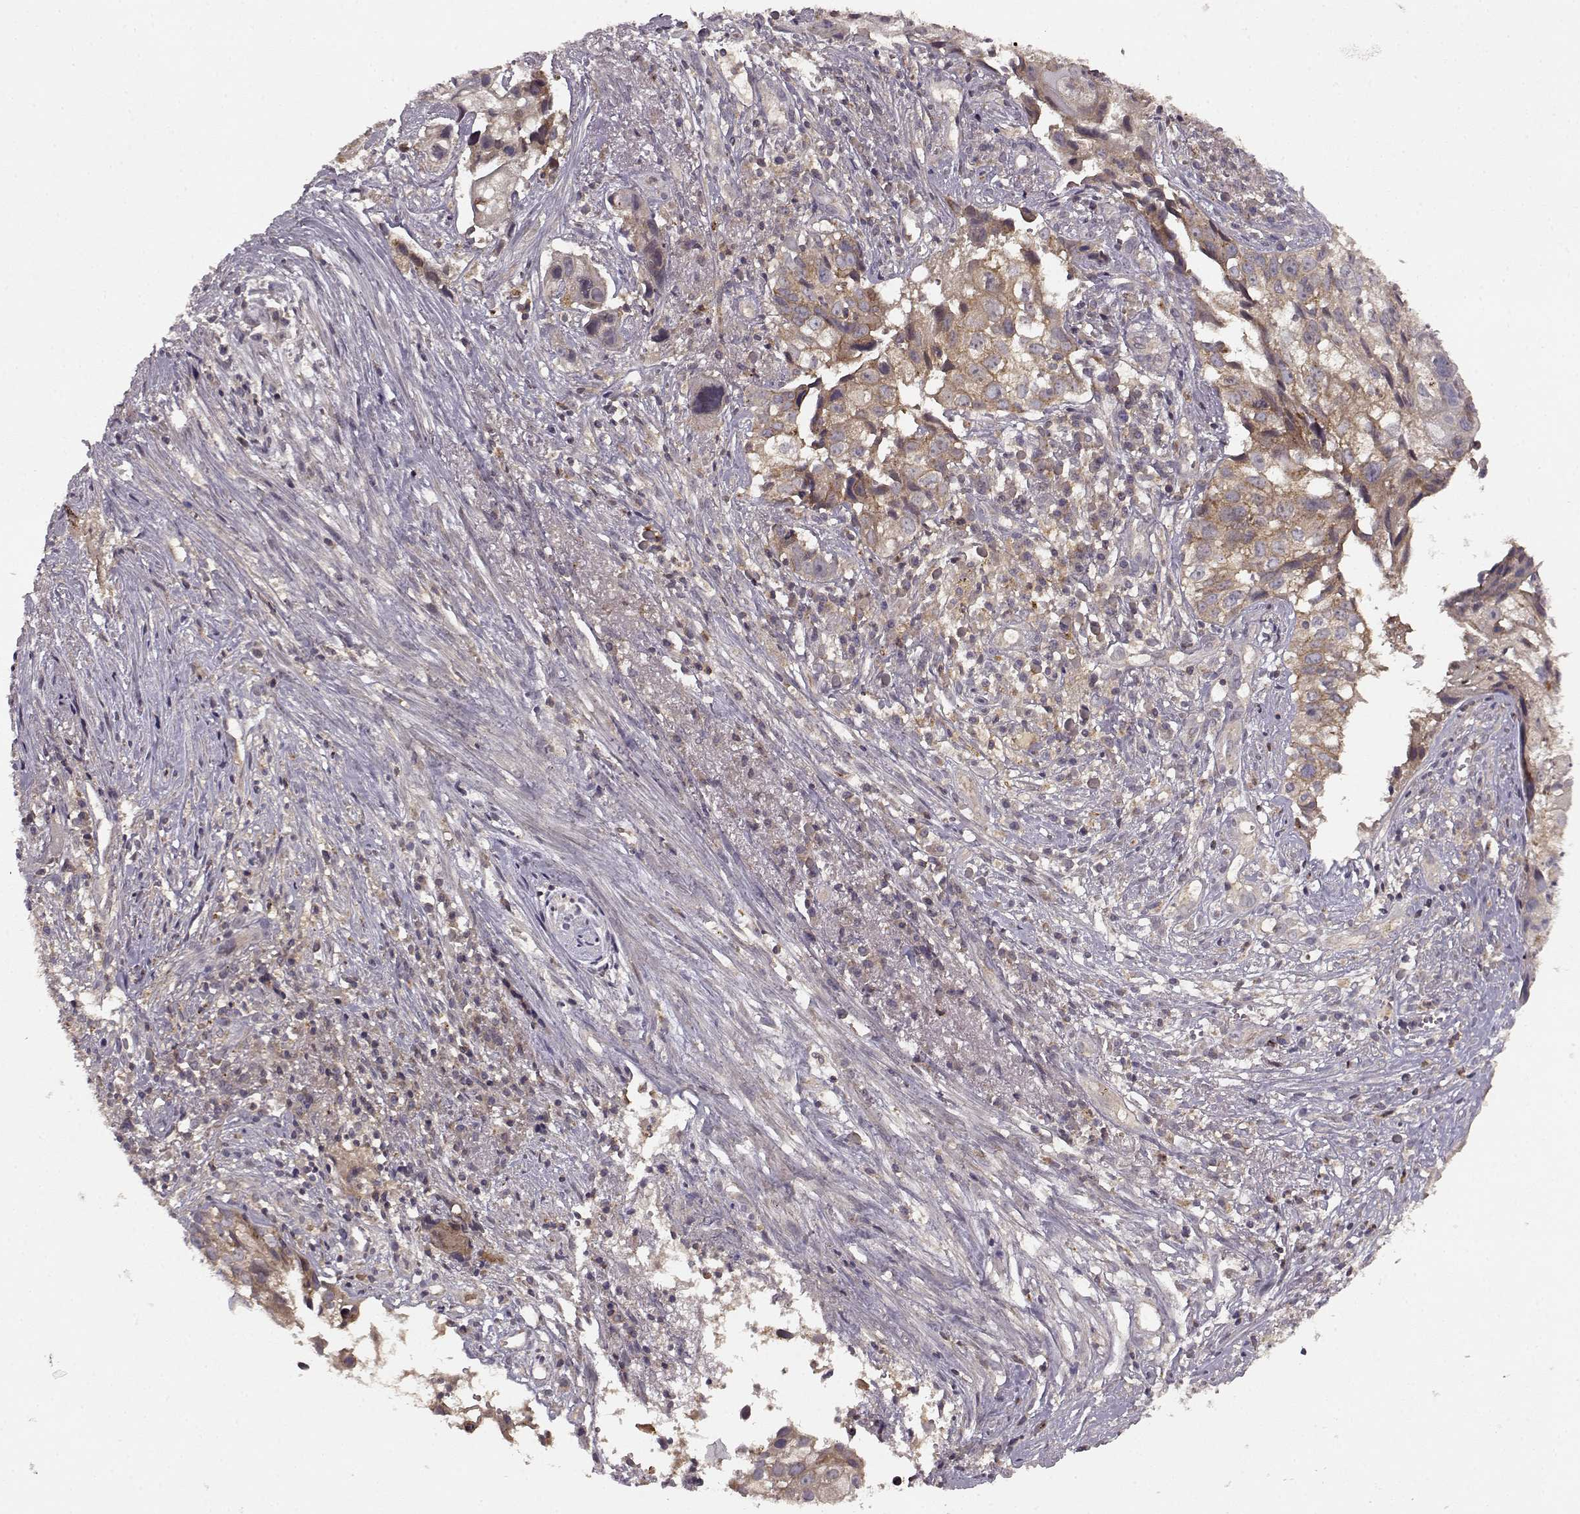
{"staining": {"intensity": "weak", "quantity": "25%-75%", "location": "cytoplasmic/membranous"}, "tissue": "cervical cancer", "cell_type": "Tumor cells", "image_type": "cancer", "snomed": [{"axis": "morphology", "description": "Squamous cell carcinoma, NOS"}, {"axis": "topography", "description": "Cervix"}], "caption": "Squamous cell carcinoma (cervical) stained with a brown dye exhibits weak cytoplasmic/membranous positive expression in approximately 25%-75% of tumor cells.", "gene": "IFRD2", "patient": {"sex": "female", "age": 53}}